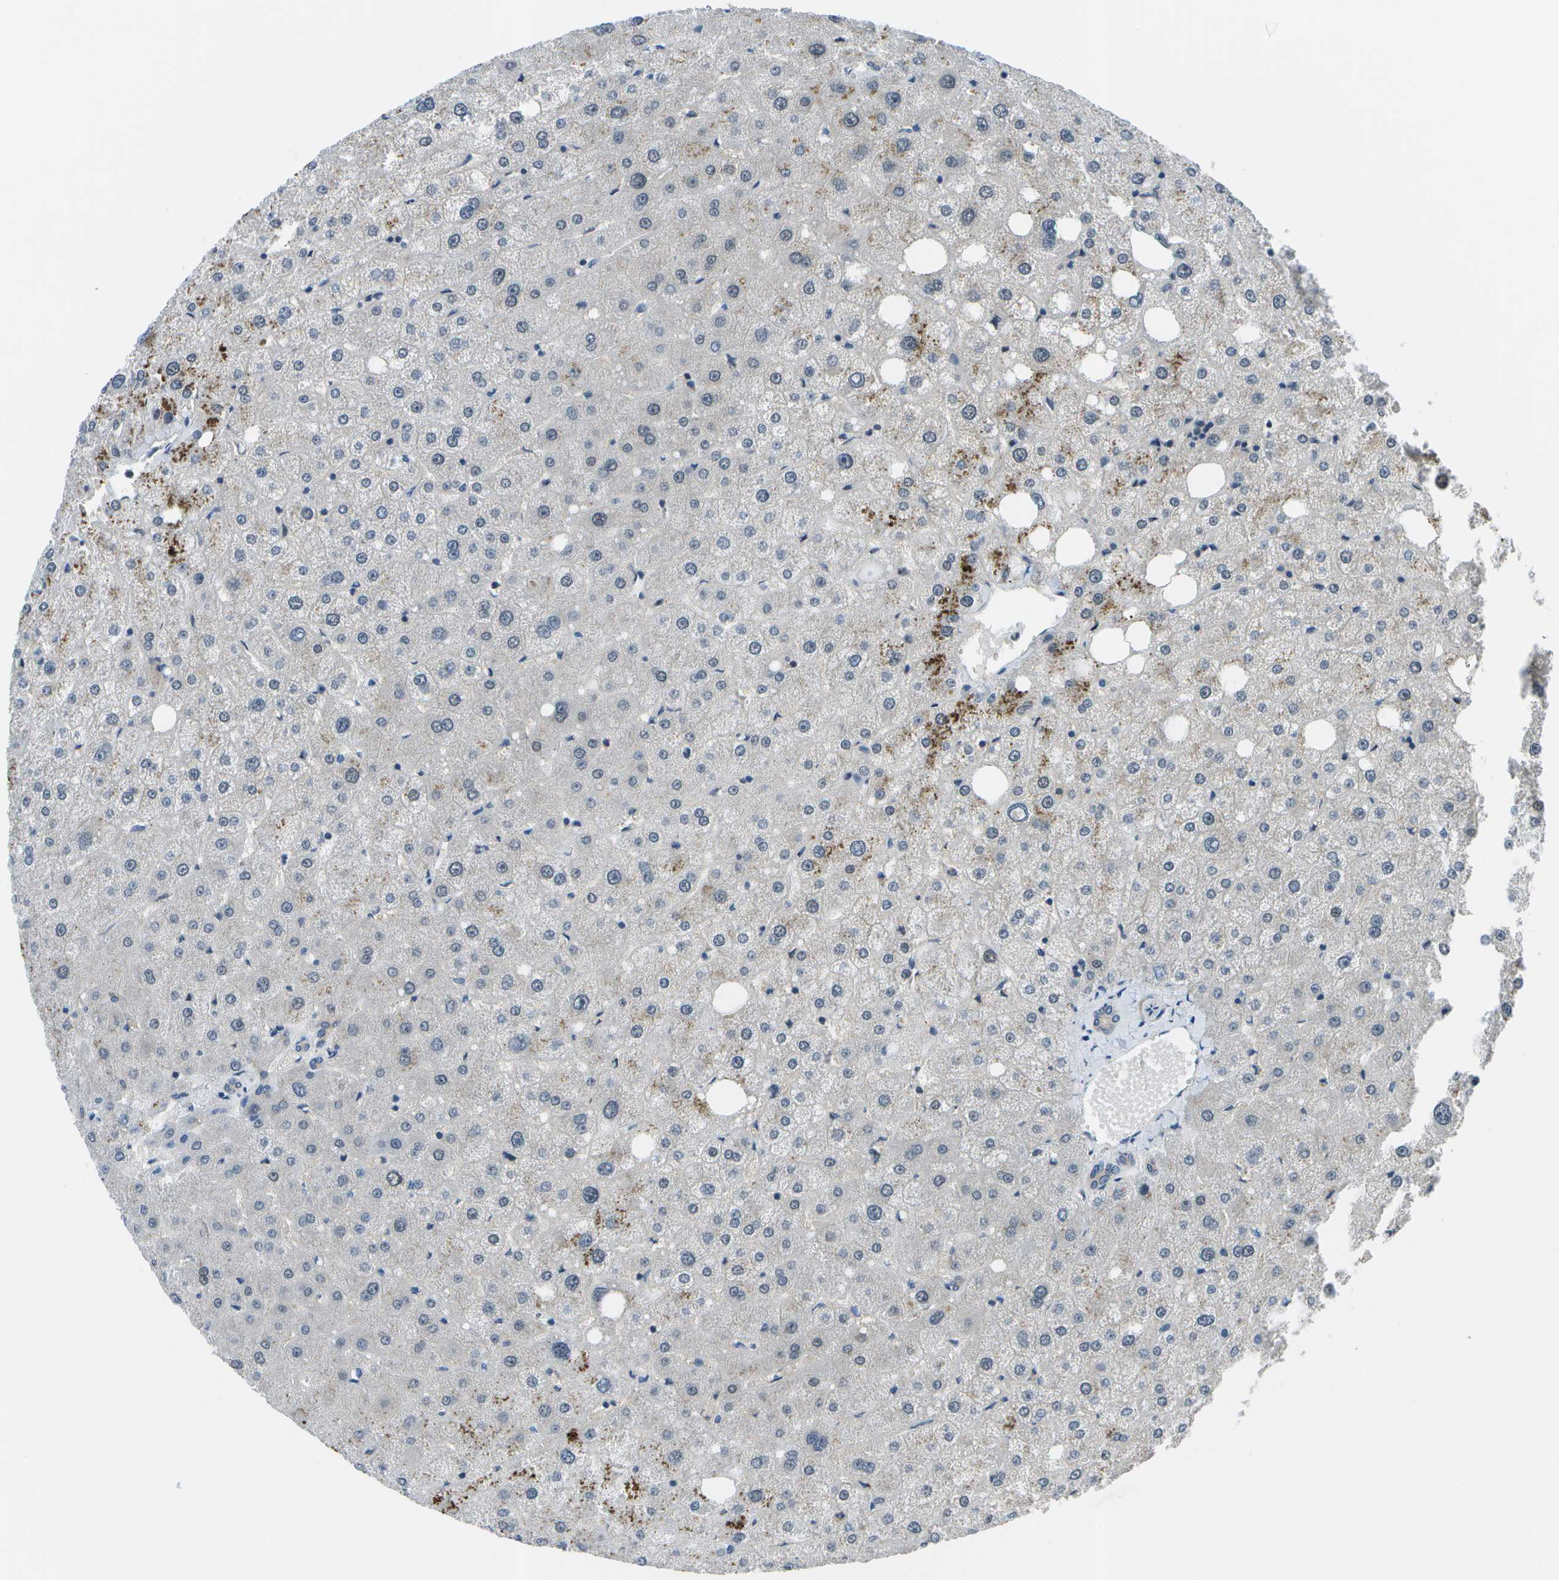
{"staining": {"intensity": "negative", "quantity": "none", "location": "none"}, "tissue": "liver", "cell_type": "Cholangiocytes", "image_type": "normal", "snomed": [{"axis": "morphology", "description": "Normal tissue, NOS"}, {"axis": "topography", "description": "Liver"}], "caption": "Immunohistochemistry micrograph of unremarkable human liver stained for a protein (brown), which demonstrates no staining in cholangiocytes.", "gene": "ENPP5", "patient": {"sex": "male", "age": 73}}